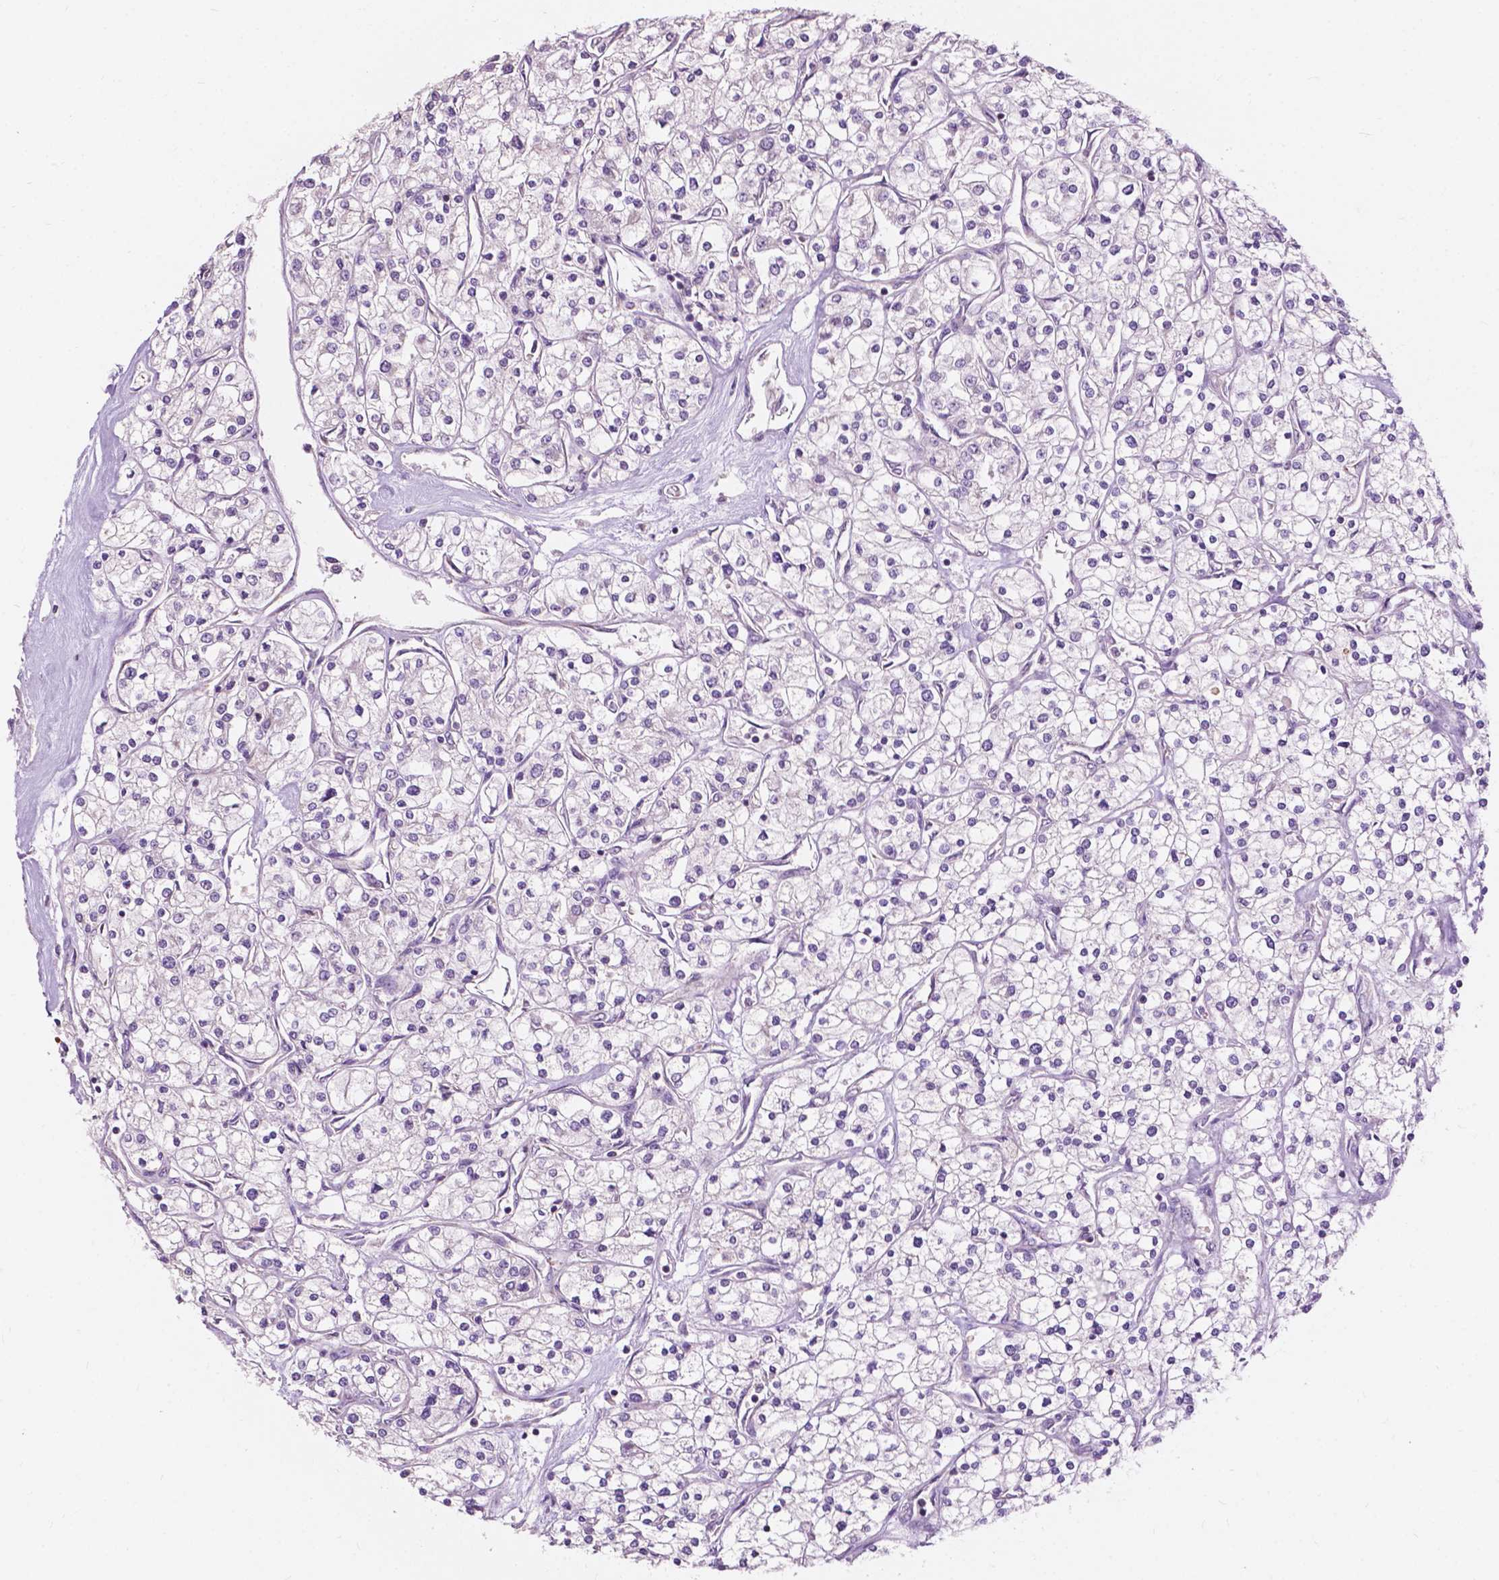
{"staining": {"intensity": "negative", "quantity": "none", "location": "none"}, "tissue": "renal cancer", "cell_type": "Tumor cells", "image_type": "cancer", "snomed": [{"axis": "morphology", "description": "Adenocarcinoma, NOS"}, {"axis": "topography", "description": "Kidney"}], "caption": "Human renal cancer stained for a protein using immunohistochemistry demonstrates no positivity in tumor cells.", "gene": "NDUFS1", "patient": {"sex": "male", "age": 80}}